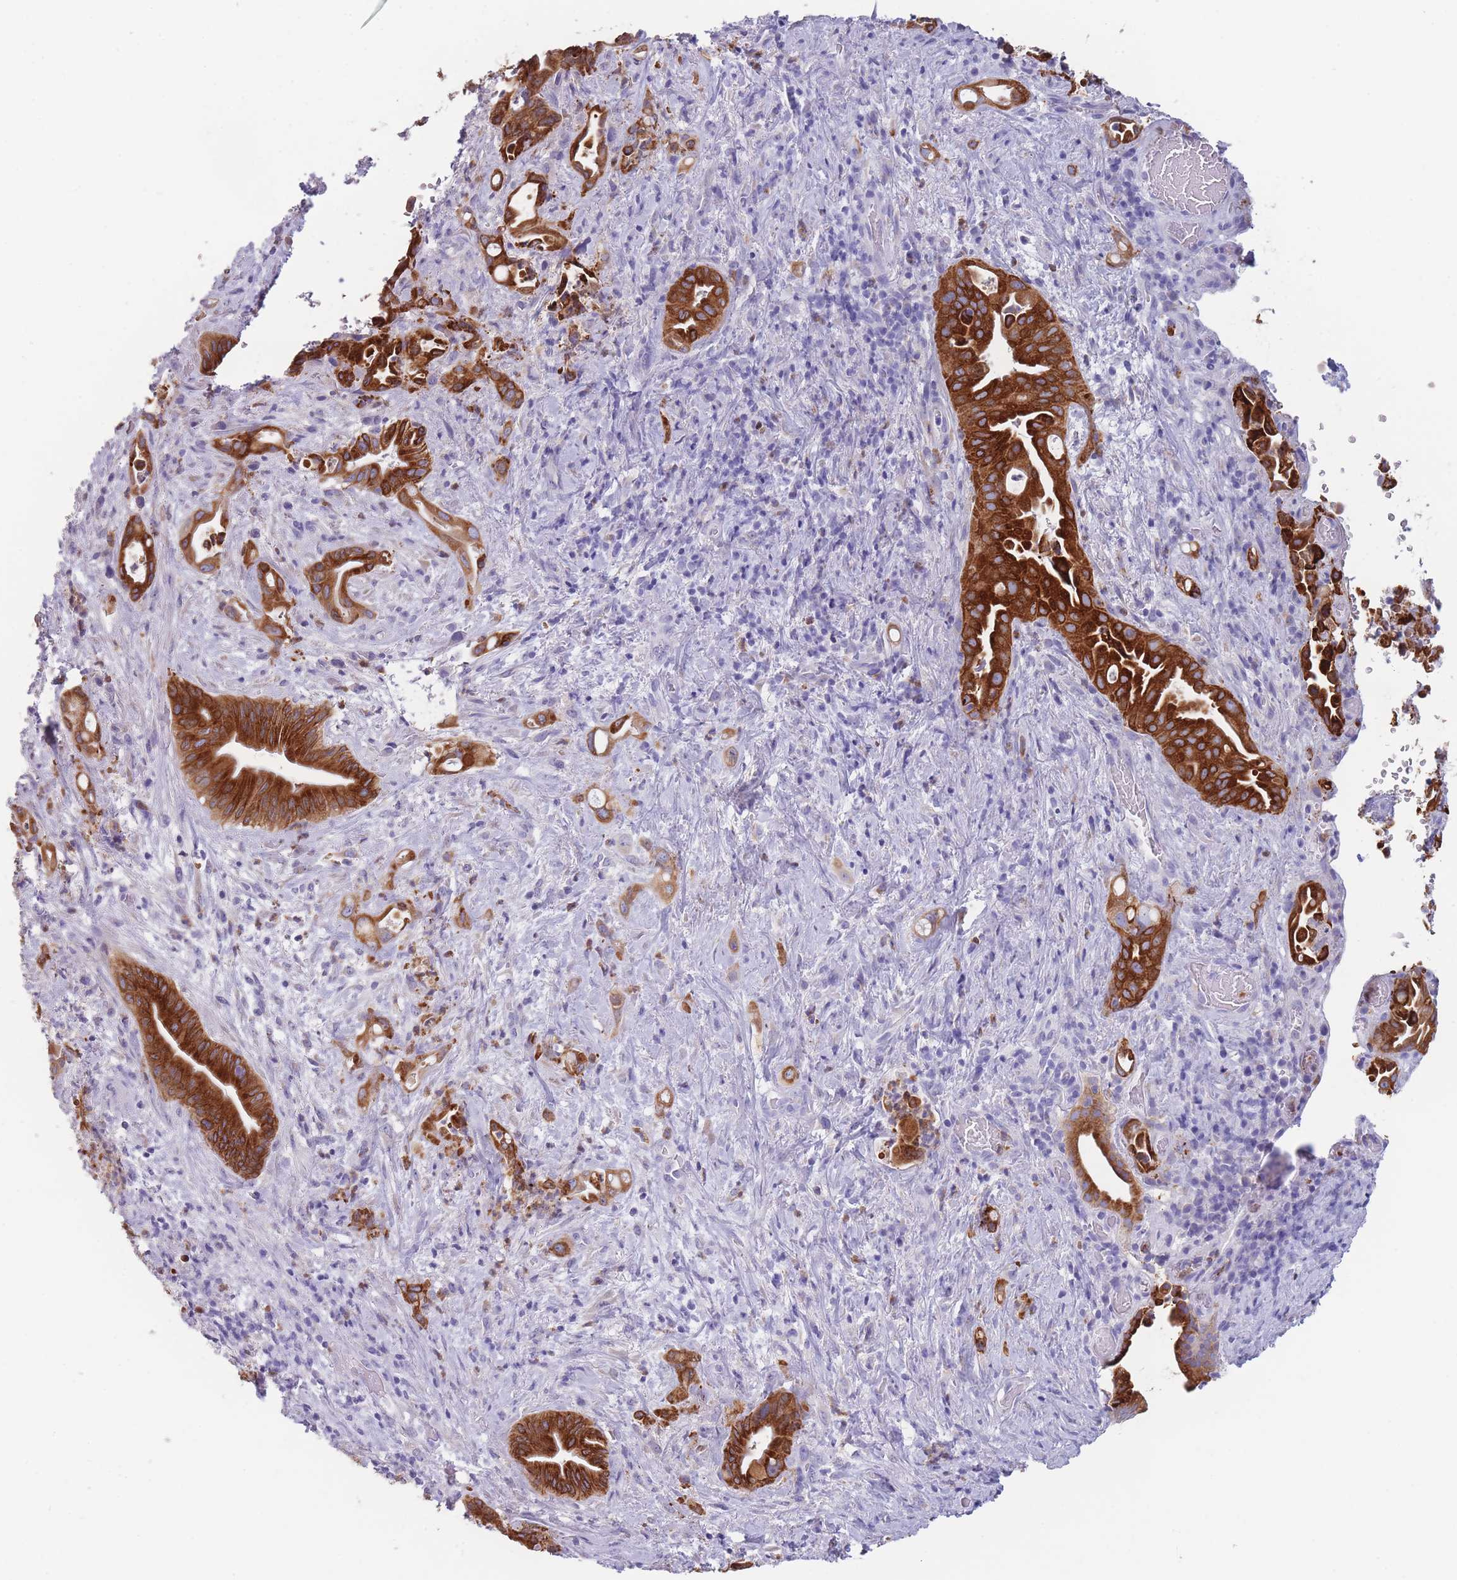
{"staining": {"intensity": "strong", "quantity": ">75%", "location": "cytoplasmic/membranous"}, "tissue": "liver cancer", "cell_type": "Tumor cells", "image_type": "cancer", "snomed": [{"axis": "morphology", "description": "Cholangiocarcinoma"}, {"axis": "topography", "description": "Liver"}], "caption": "Brown immunohistochemical staining in human liver cancer exhibits strong cytoplasmic/membranous expression in about >75% of tumor cells.", "gene": "ZNF627", "patient": {"sex": "female", "age": 68}}